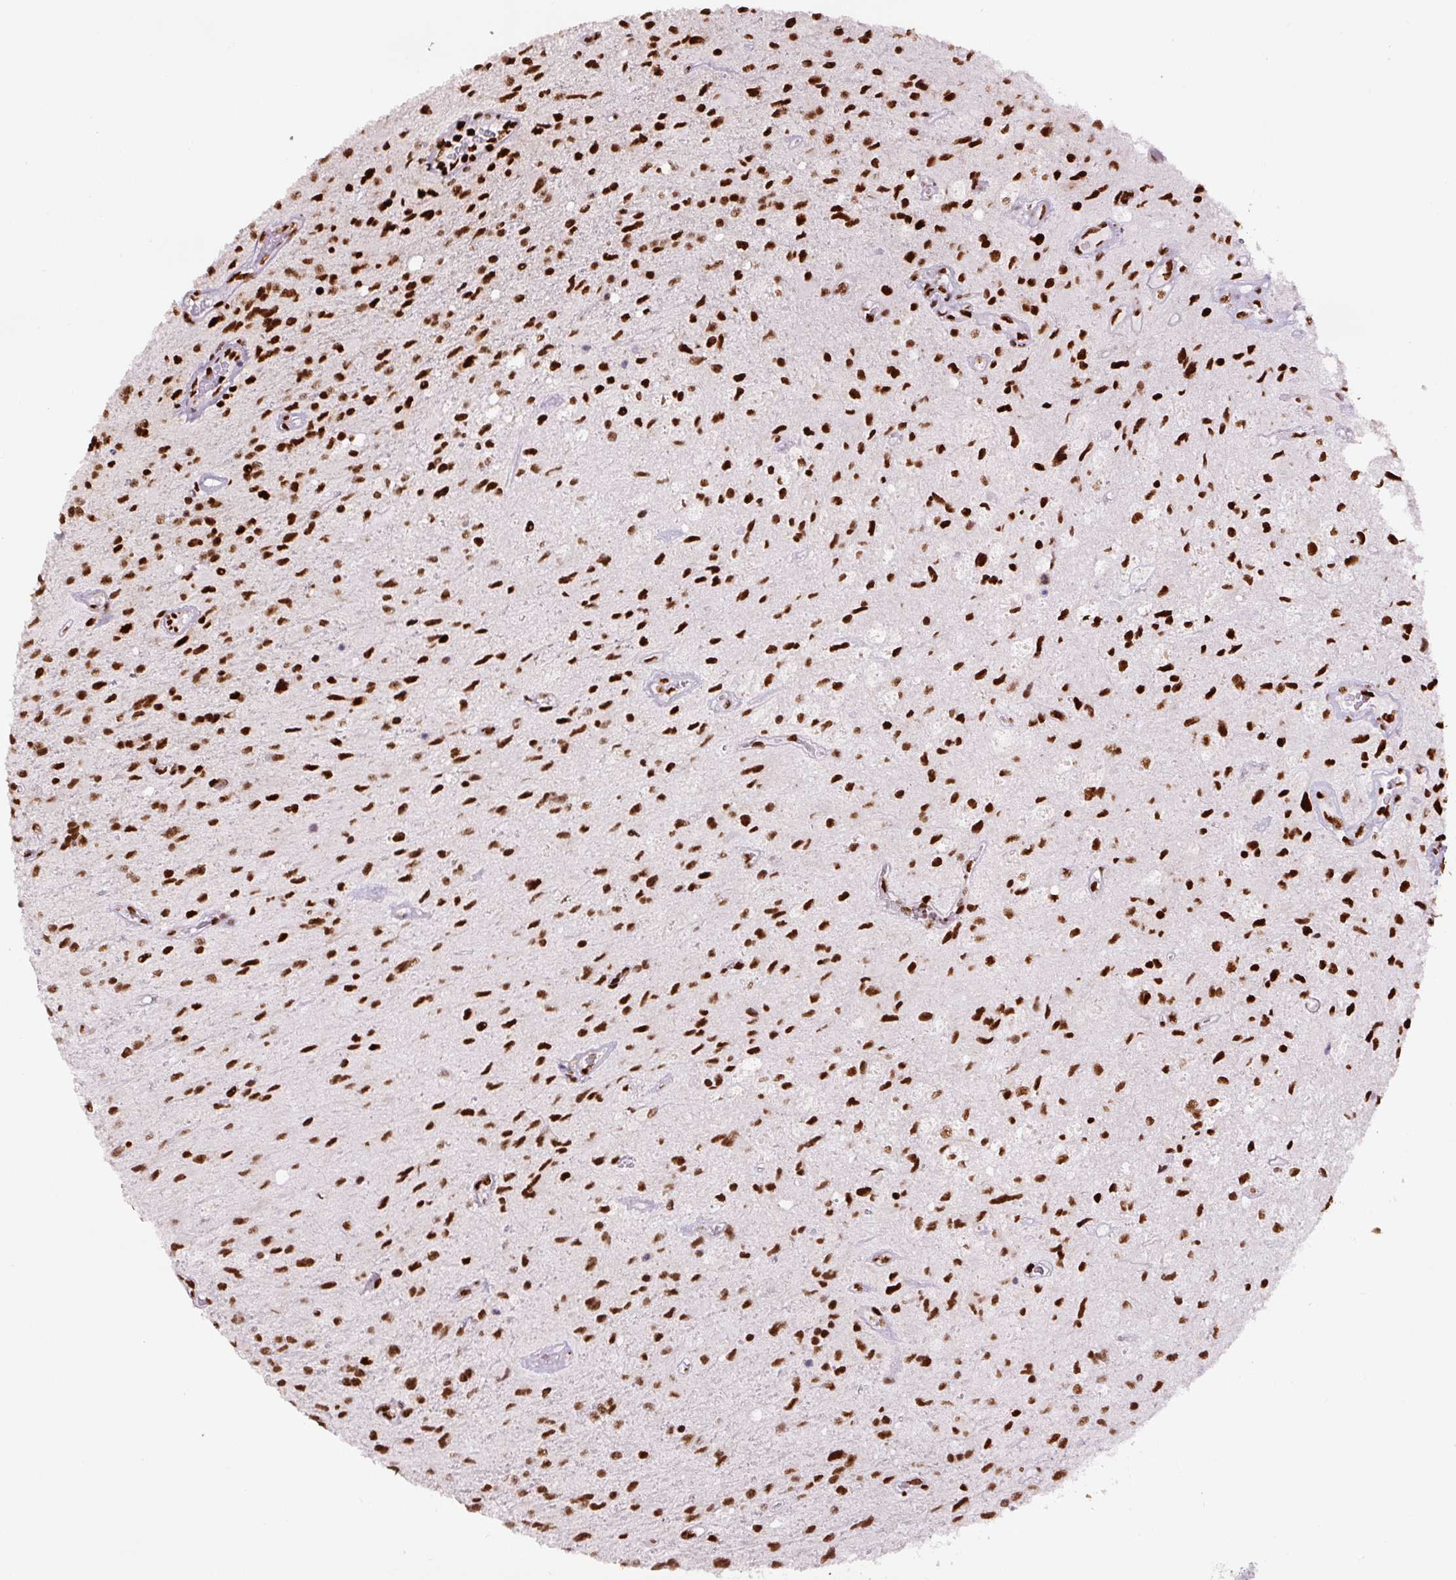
{"staining": {"intensity": "strong", "quantity": ">75%", "location": "nuclear"}, "tissue": "glioma", "cell_type": "Tumor cells", "image_type": "cancer", "snomed": [{"axis": "morphology", "description": "Glioma, malignant, High grade"}, {"axis": "topography", "description": "Brain"}], "caption": "This image demonstrates malignant glioma (high-grade) stained with immunohistochemistry (IHC) to label a protein in brown. The nuclear of tumor cells show strong positivity for the protein. Nuclei are counter-stained blue.", "gene": "FUS", "patient": {"sex": "female", "age": 70}}